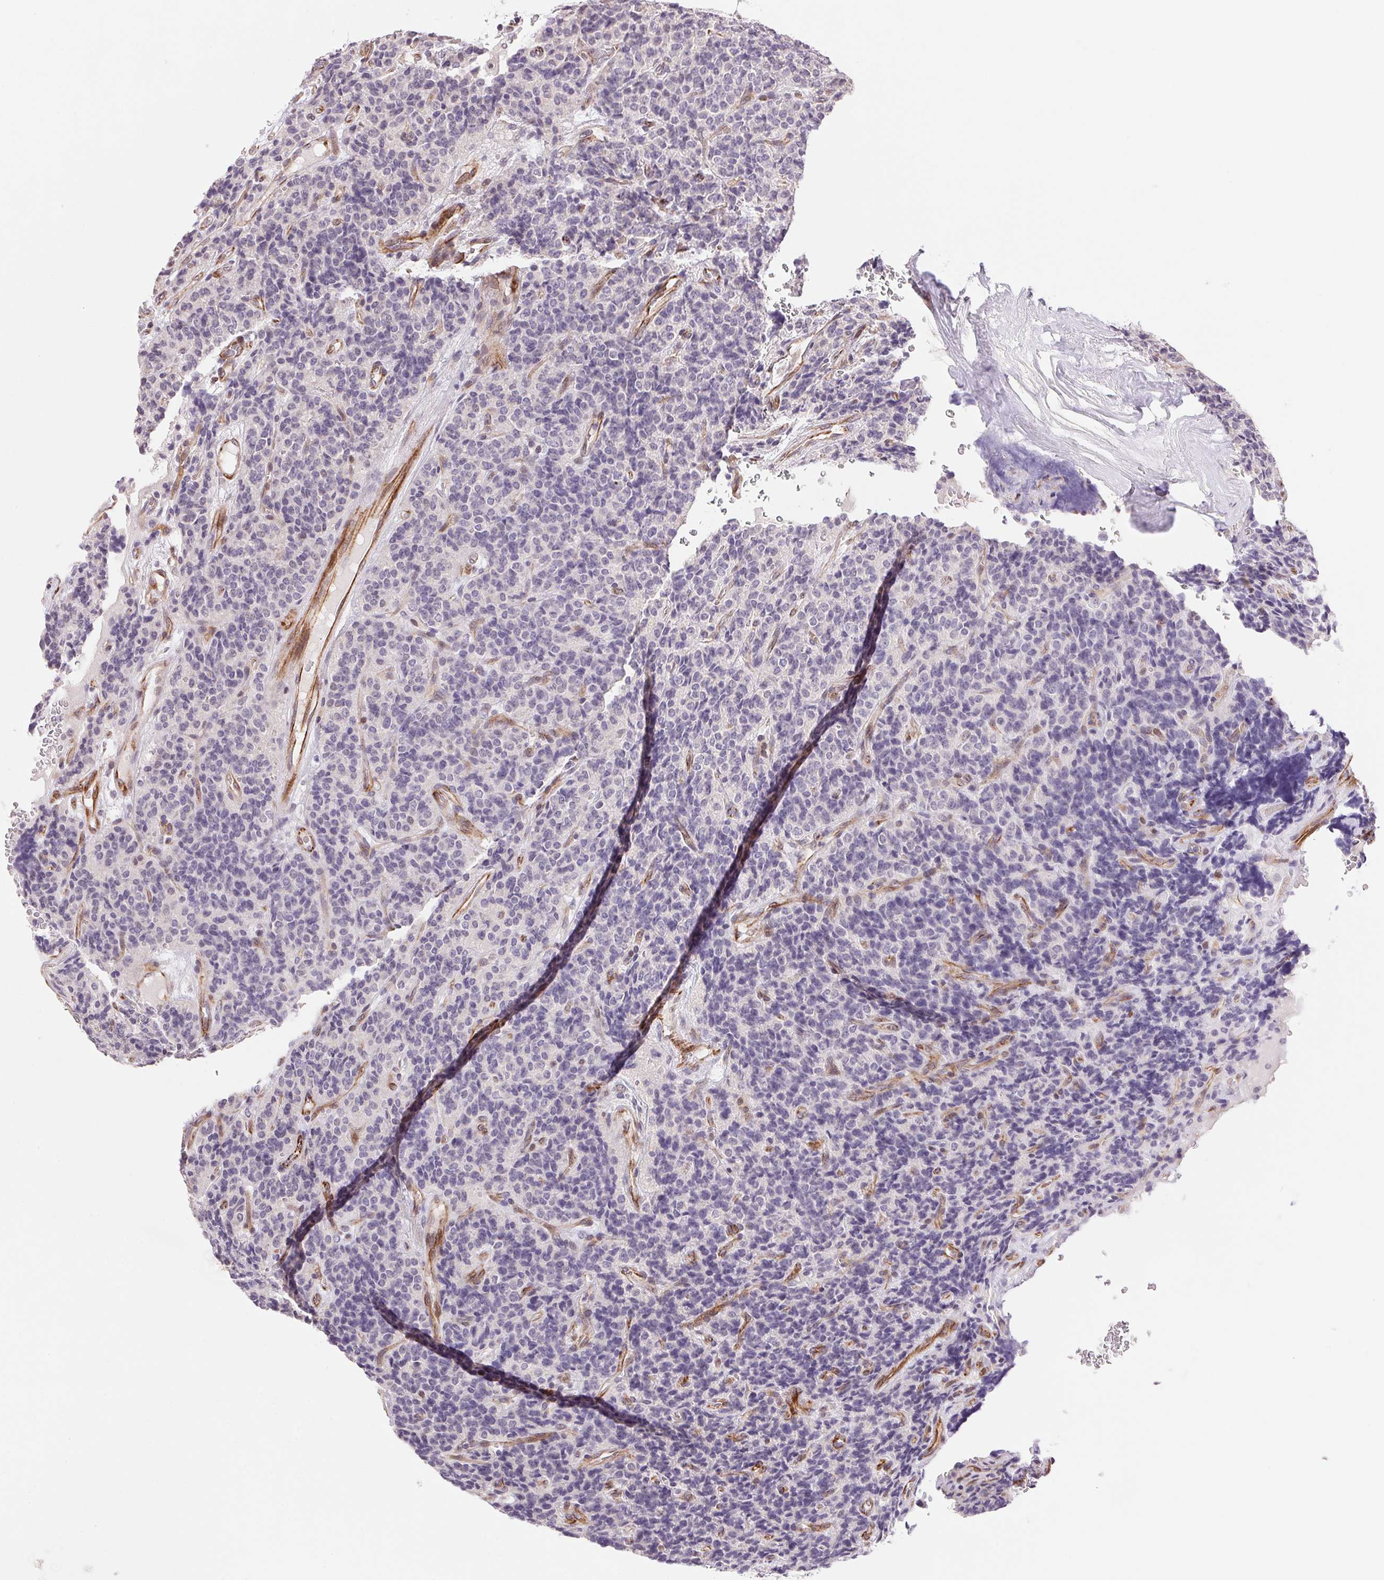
{"staining": {"intensity": "negative", "quantity": "none", "location": "none"}, "tissue": "carcinoid", "cell_type": "Tumor cells", "image_type": "cancer", "snomed": [{"axis": "morphology", "description": "Carcinoid, malignant, NOS"}, {"axis": "topography", "description": "Pancreas"}], "caption": "Image shows no protein positivity in tumor cells of carcinoid tissue.", "gene": "GYG2", "patient": {"sex": "male", "age": 36}}